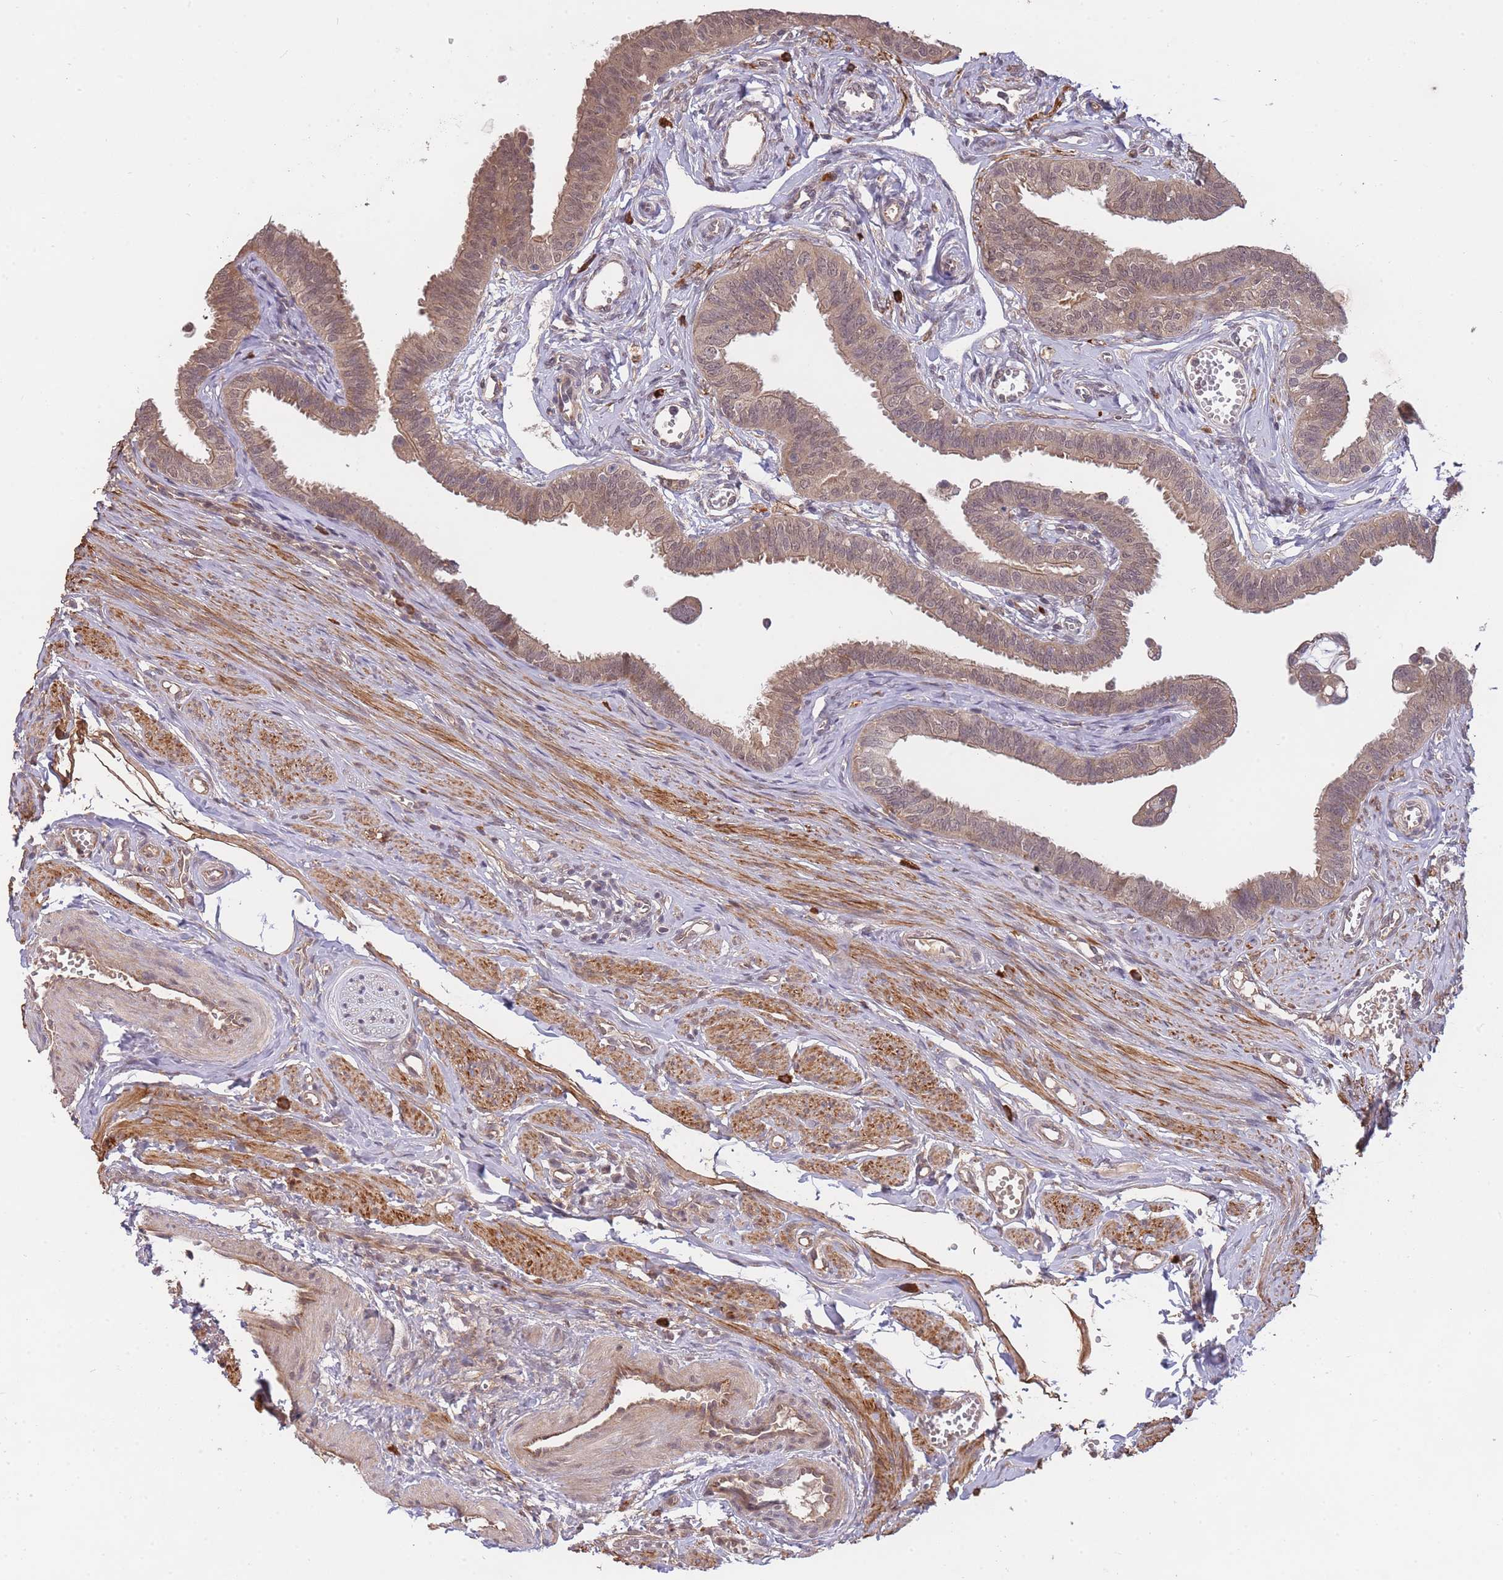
{"staining": {"intensity": "weak", "quantity": ">75%", "location": "cytoplasmic/membranous,nuclear"}, "tissue": "fallopian tube", "cell_type": "Glandular cells", "image_type": "normal", "snomed": [{"axis": "morphology", "description": "Normal tissue, NOS"}, {"axis": "morphology", "description": "Carcinoma, NOS"}, {"axis": "topography", "description": "Fallopian tube"}, {"axis": "topography", "description": "Ovary"}], "caption": "An image of fallopian tube stained for a protein reveals weak cytoplasmic/membranous,nuclear brown staining in glandular cells.", "gene": "SMC6", "patient": {"sex": "female", "age": 59}}